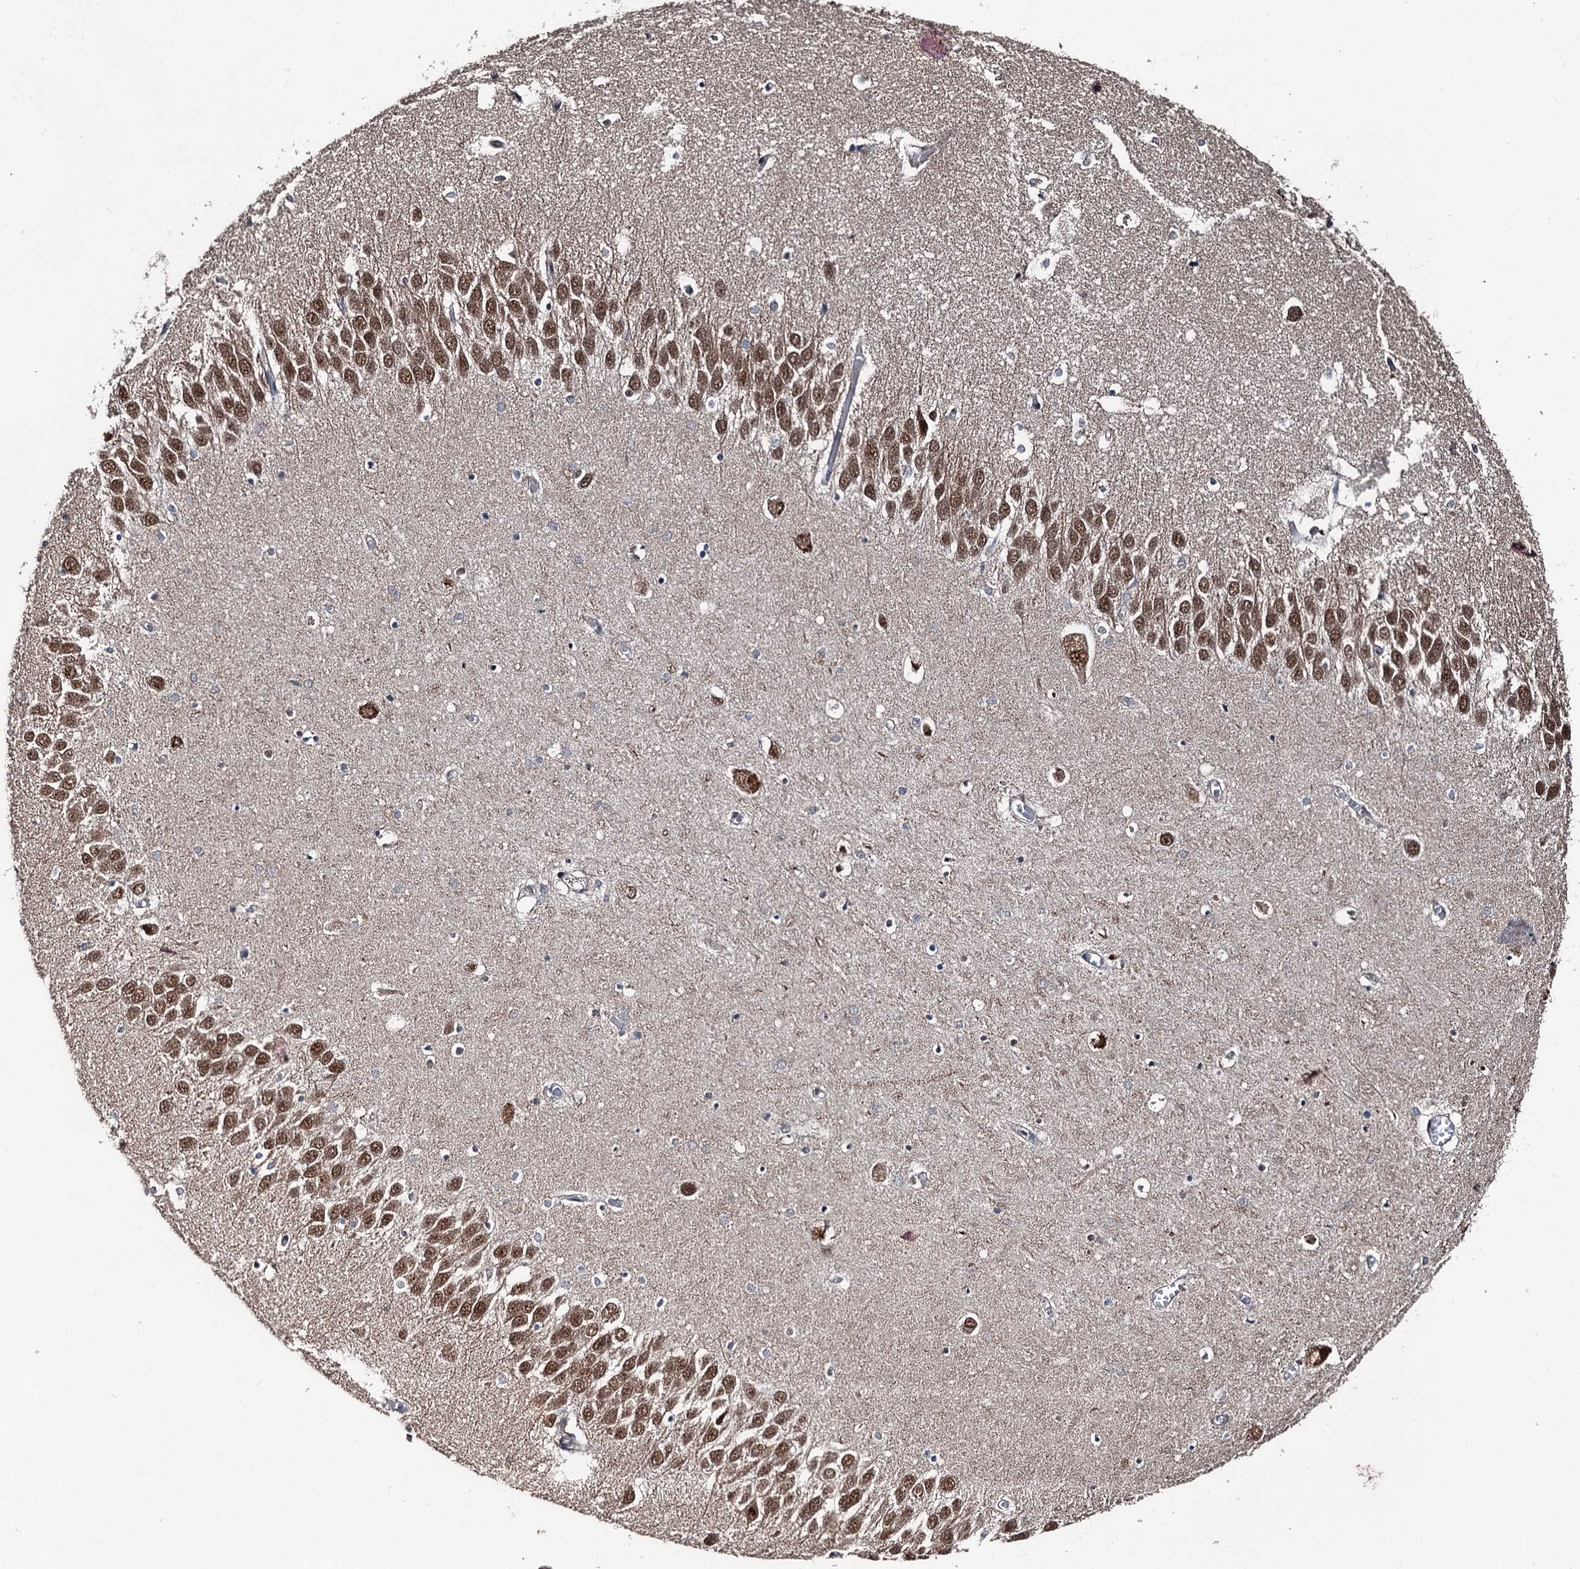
{"staining": {"intensity": "weak", "quantity": "<25%", "location": "cytoplasmic/membranous"}, "tissue": "hippocampus", "cell_type": "Glial cells", "image_type": "normal", "snomed": [{"axis": "morphology", "description": "Normal tissue, NOS"}, {"axis": "topography", "description": "Hippocampus"}], "caption": "A high-resolution micrograph shows IHC staining of normal hippocampus, which exhibits no significant staining in glial cells.", "gene": "PSMD13", "patient": {"sex": "male", "age": 70}}